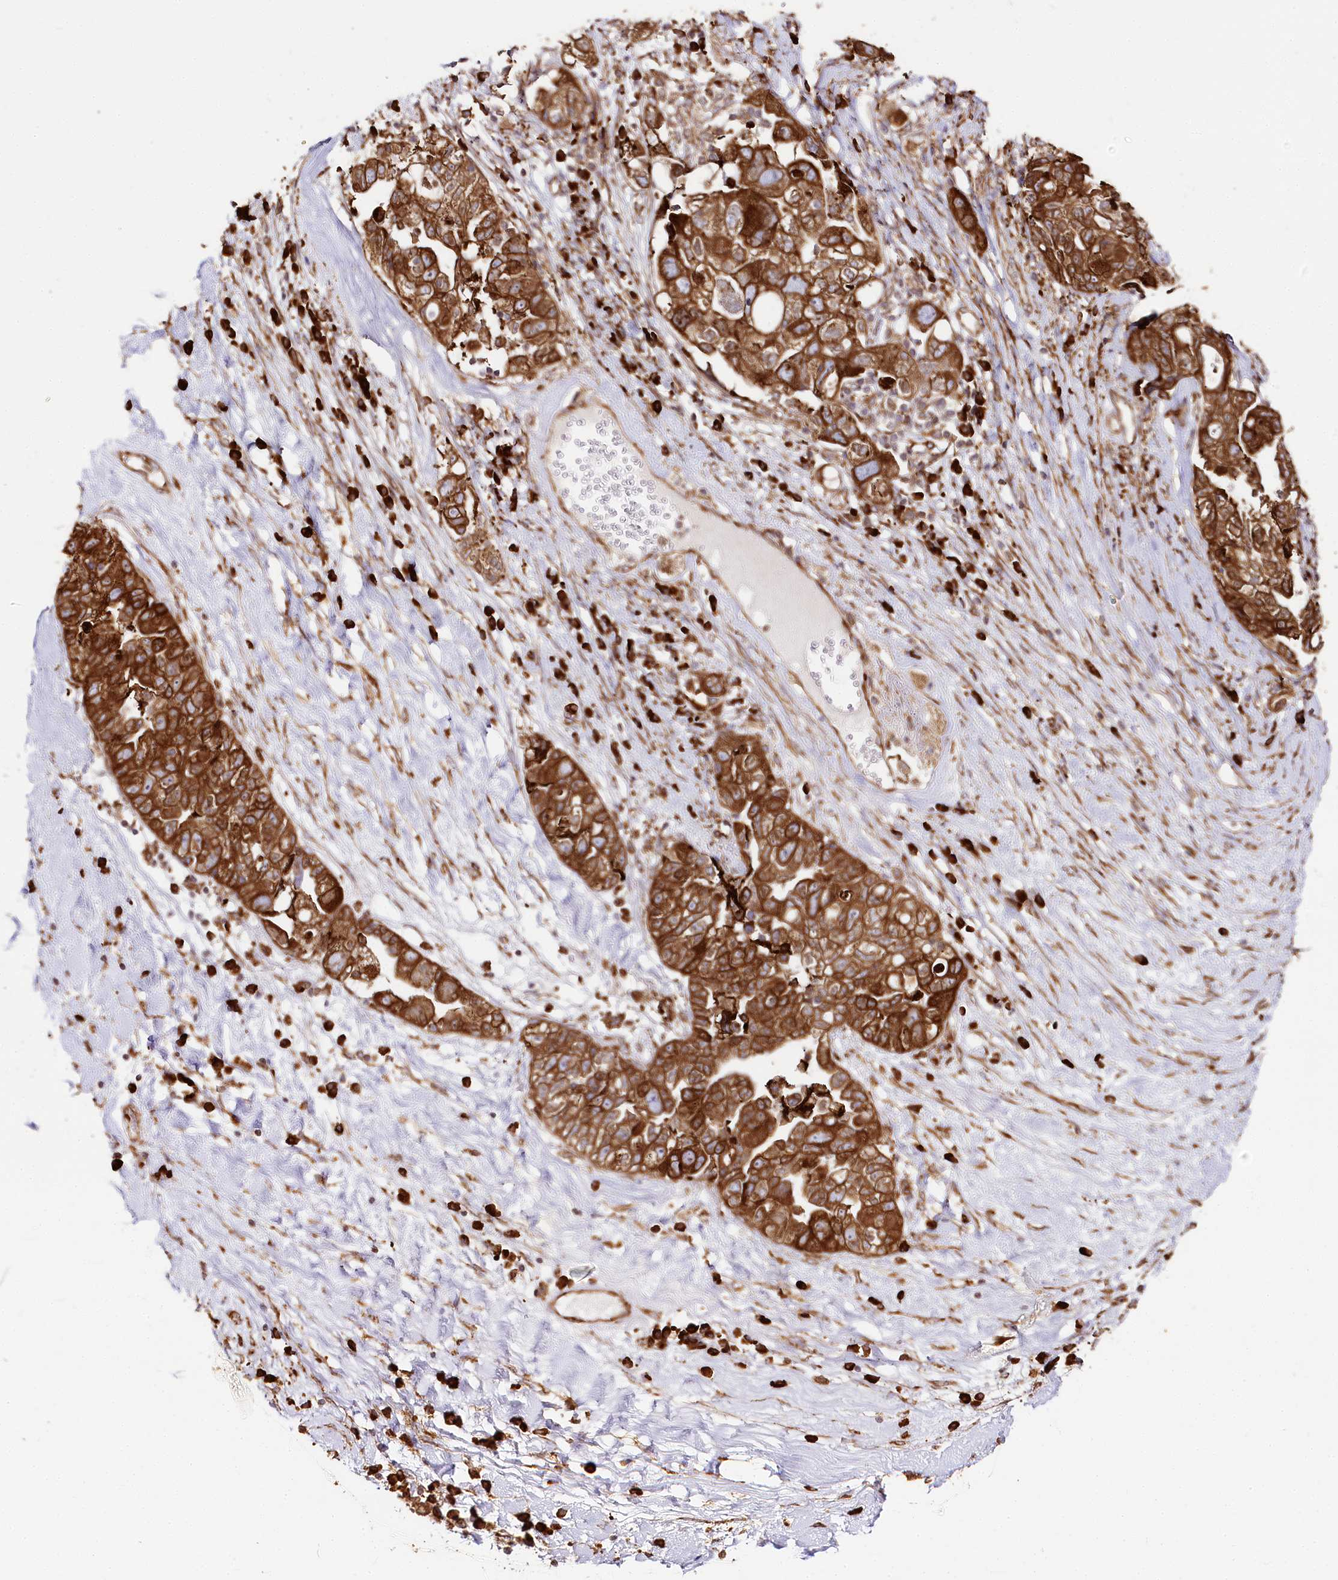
{"staining": {"intensity": "strong", "quantity": ">75%", "location": "cytoplasmic/membranous"}, "tissue": "ovarian cancer", "cell_type": "Tumor cells", "image_type": "cancer", "snomed": [{"axis": "morphology", "description": "Carcinoma, NOS"}, {"axis": "morphology", "description": "Cystadenocarcinoma, serous, NOS"}, {"axis": "topography", "description": "Ovary"}], "caption": "Ovarian cancer stained for a protein (brown) exhibits strong cytoplasmic/membranous positive staining in about >75% of tumor cells.", "gene": "CNPY2", "patient": {"sex": "female", "age": 69}}